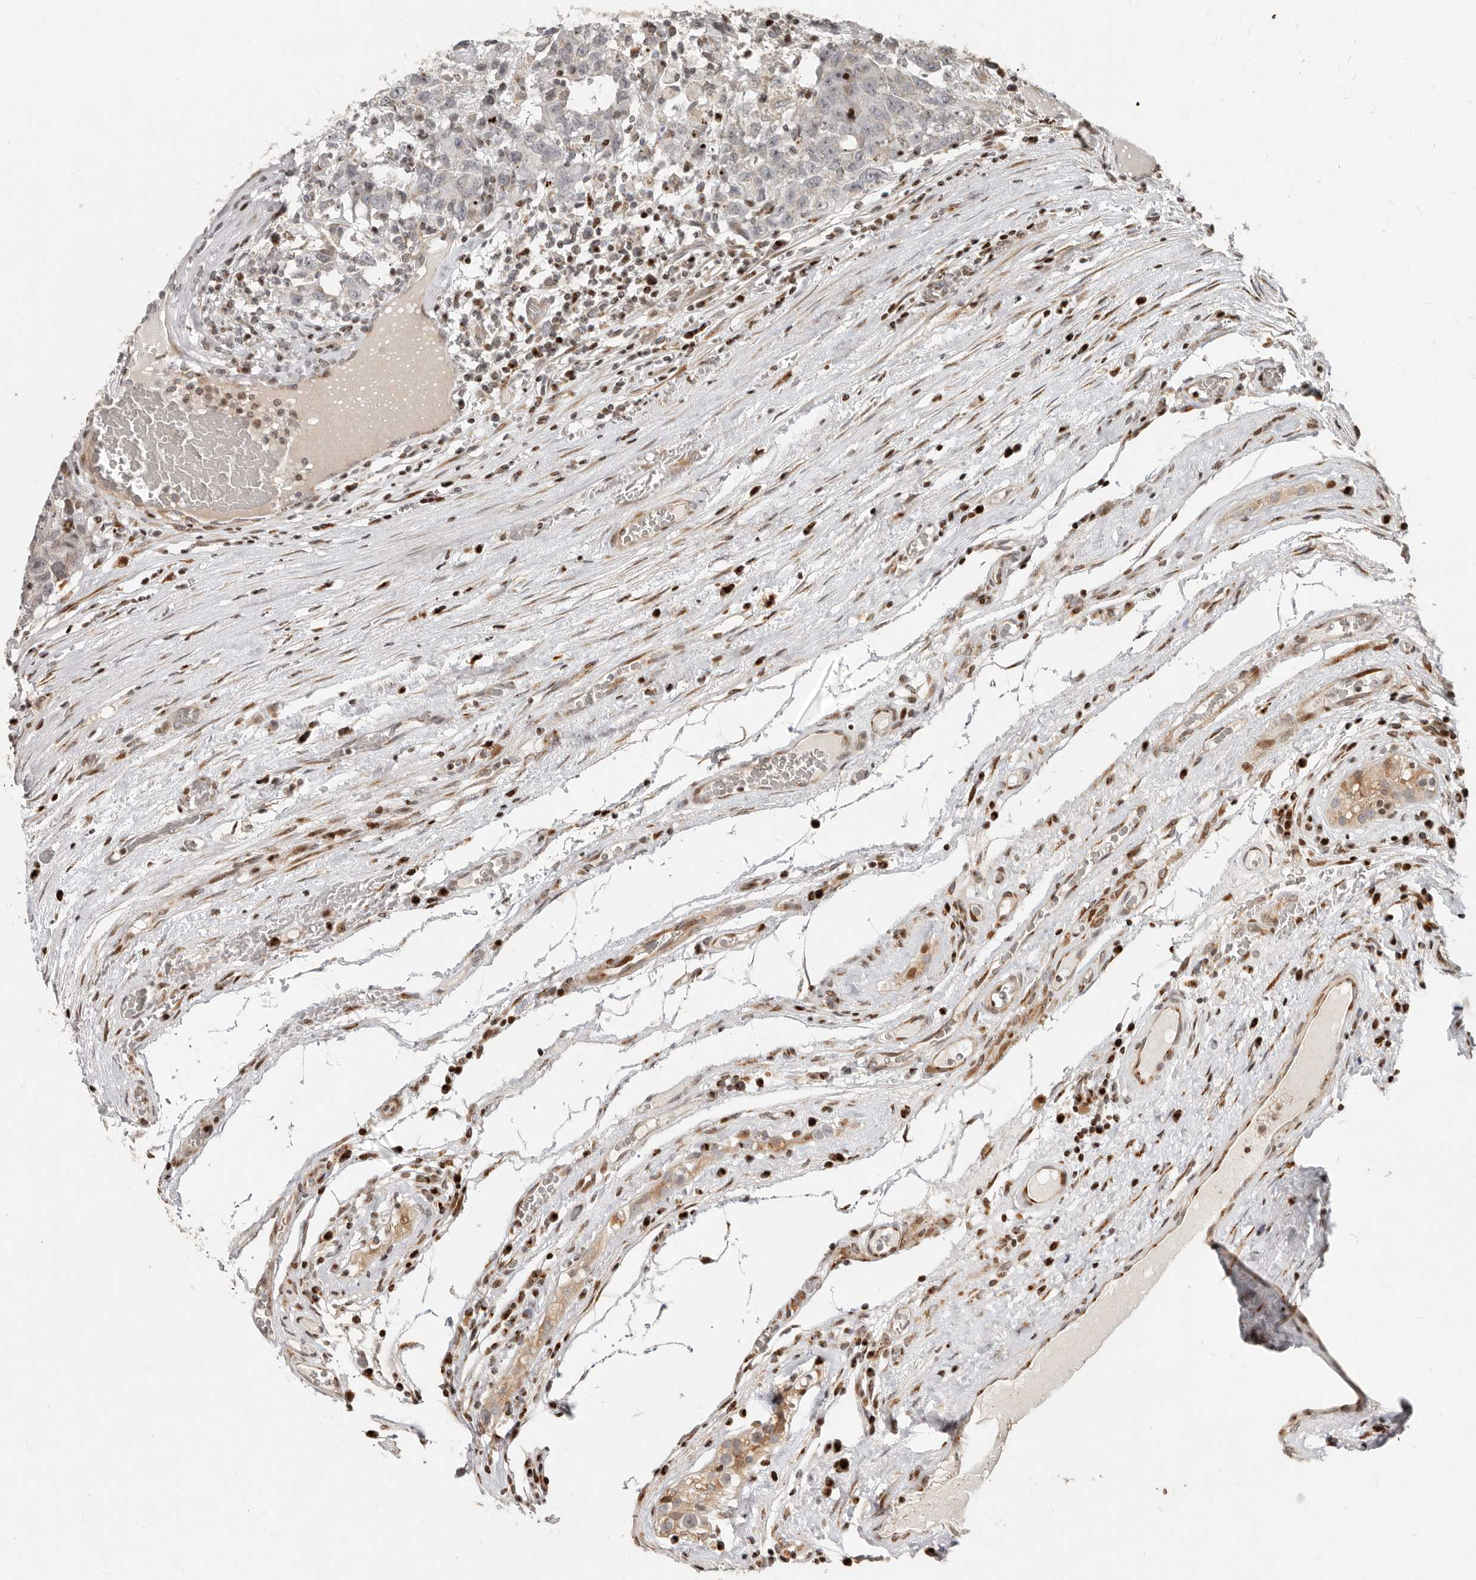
{"staining": {"intensity": "negative", "quantity": "none", "location": "none"}, "tissue": "testis cancer", "cell_type": "Tumor cells", "image_type": "cancer", "snomed": [{"axis": "morphology", "description": "Carcinoma, Embryonal, NOS"}, {"axis": "topography", "description": "Testis"}], "caption": "Histopathology image shows no protein staining in tumor cells of testis cancer (embryonal carcinoma) tissue.", "gene": "TRIM4", "patient": {"sex": "male", "age": 26}}